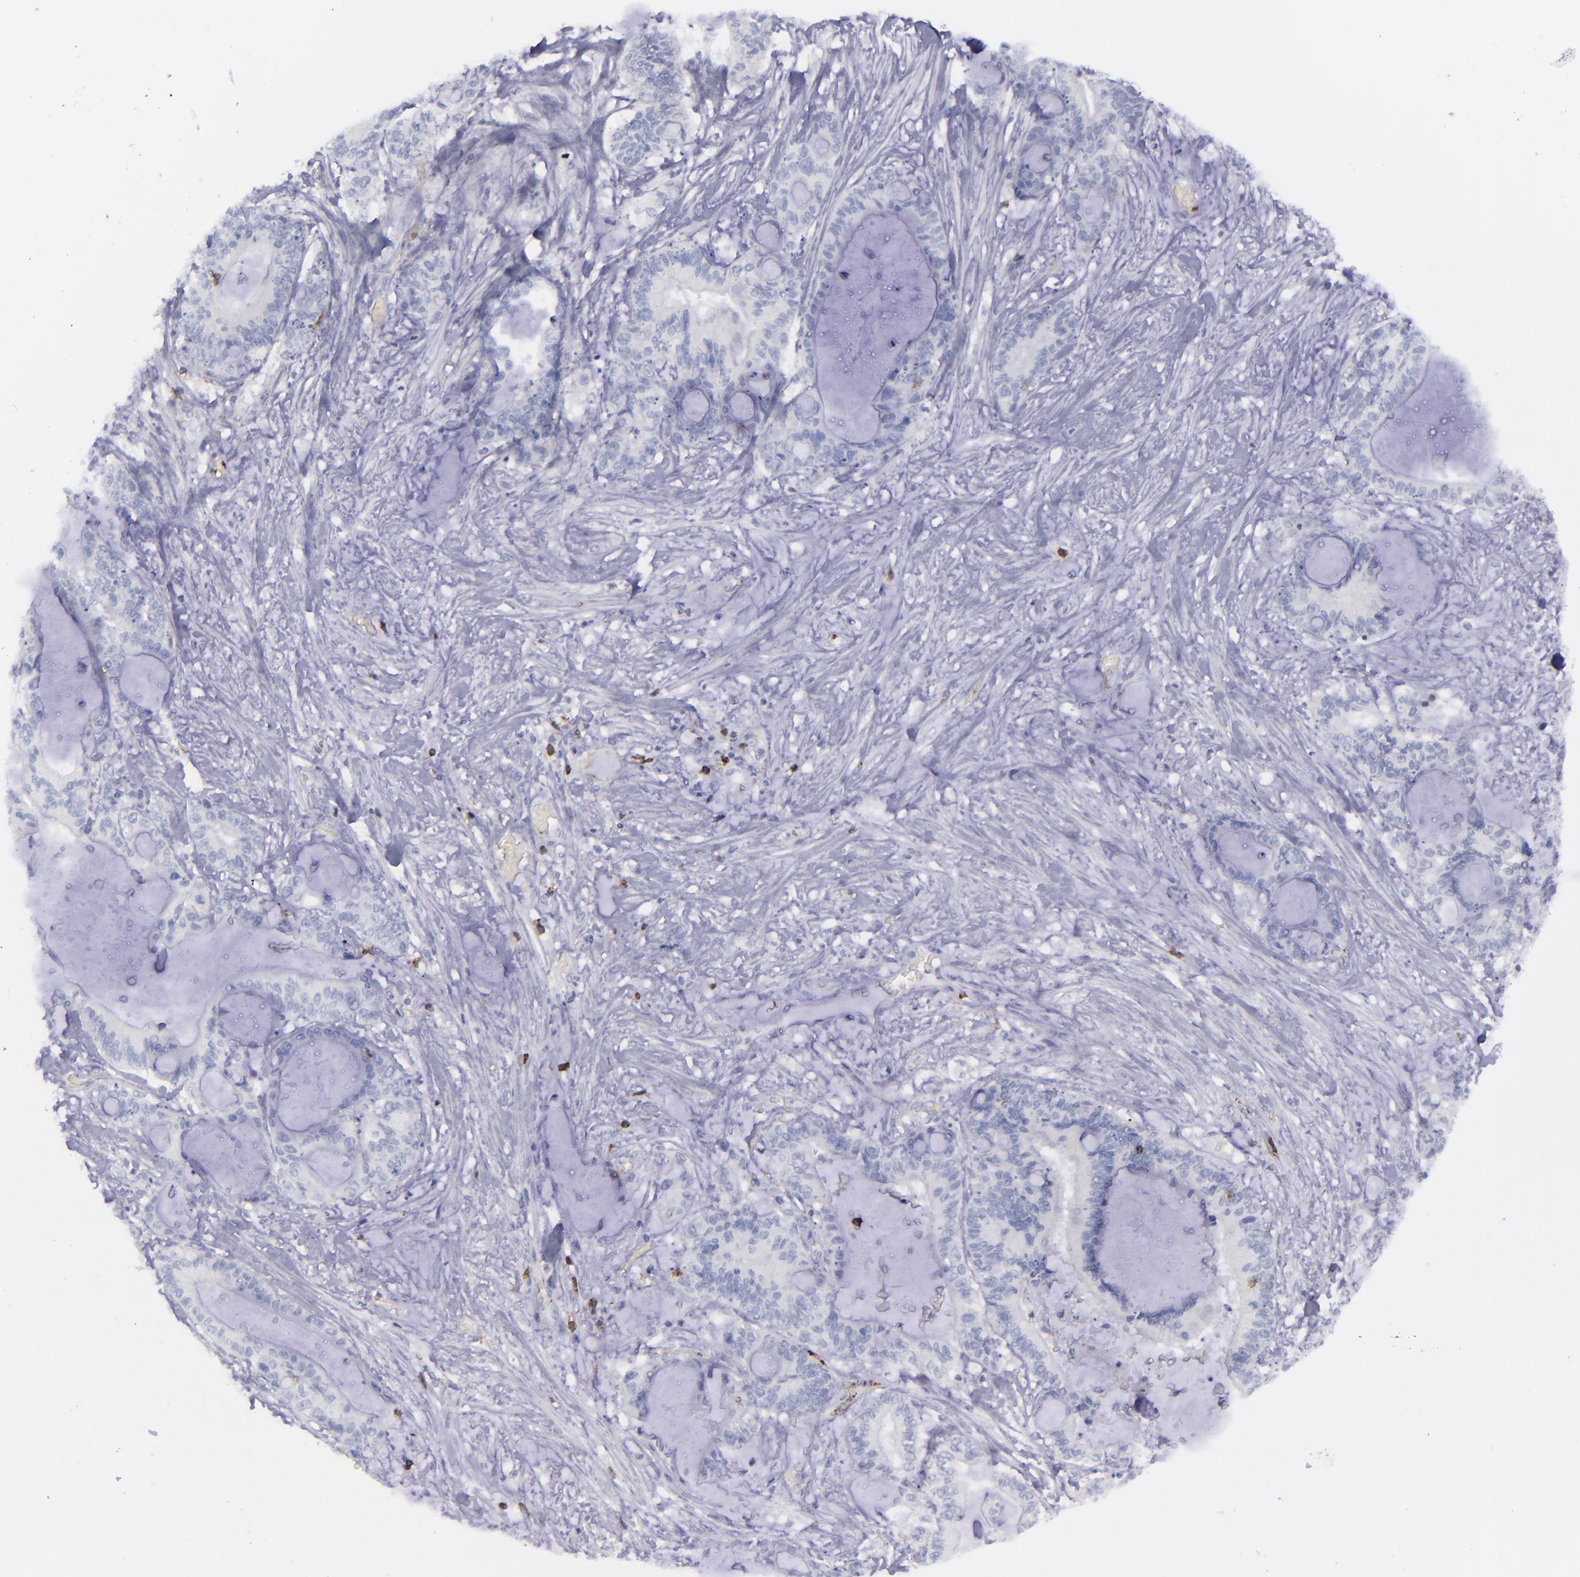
{"staining": {"intensity": "negative", "quantity": "none", "location": "none"}, "tissue": "liver cancer", "cell_type": "Tumor cells", "image_type": "cancer", "snomed": [{"axis": "morphology", "description": "Cholangiocarcinoma"}, {"axis": "topography", "description": "Liver"}], "caption": "The IHC histopathology image has no significant positivity in tumor cells of liver cancer tissue.", "gene": "CD27", "patient": {"sex": "female", "age": 73}}